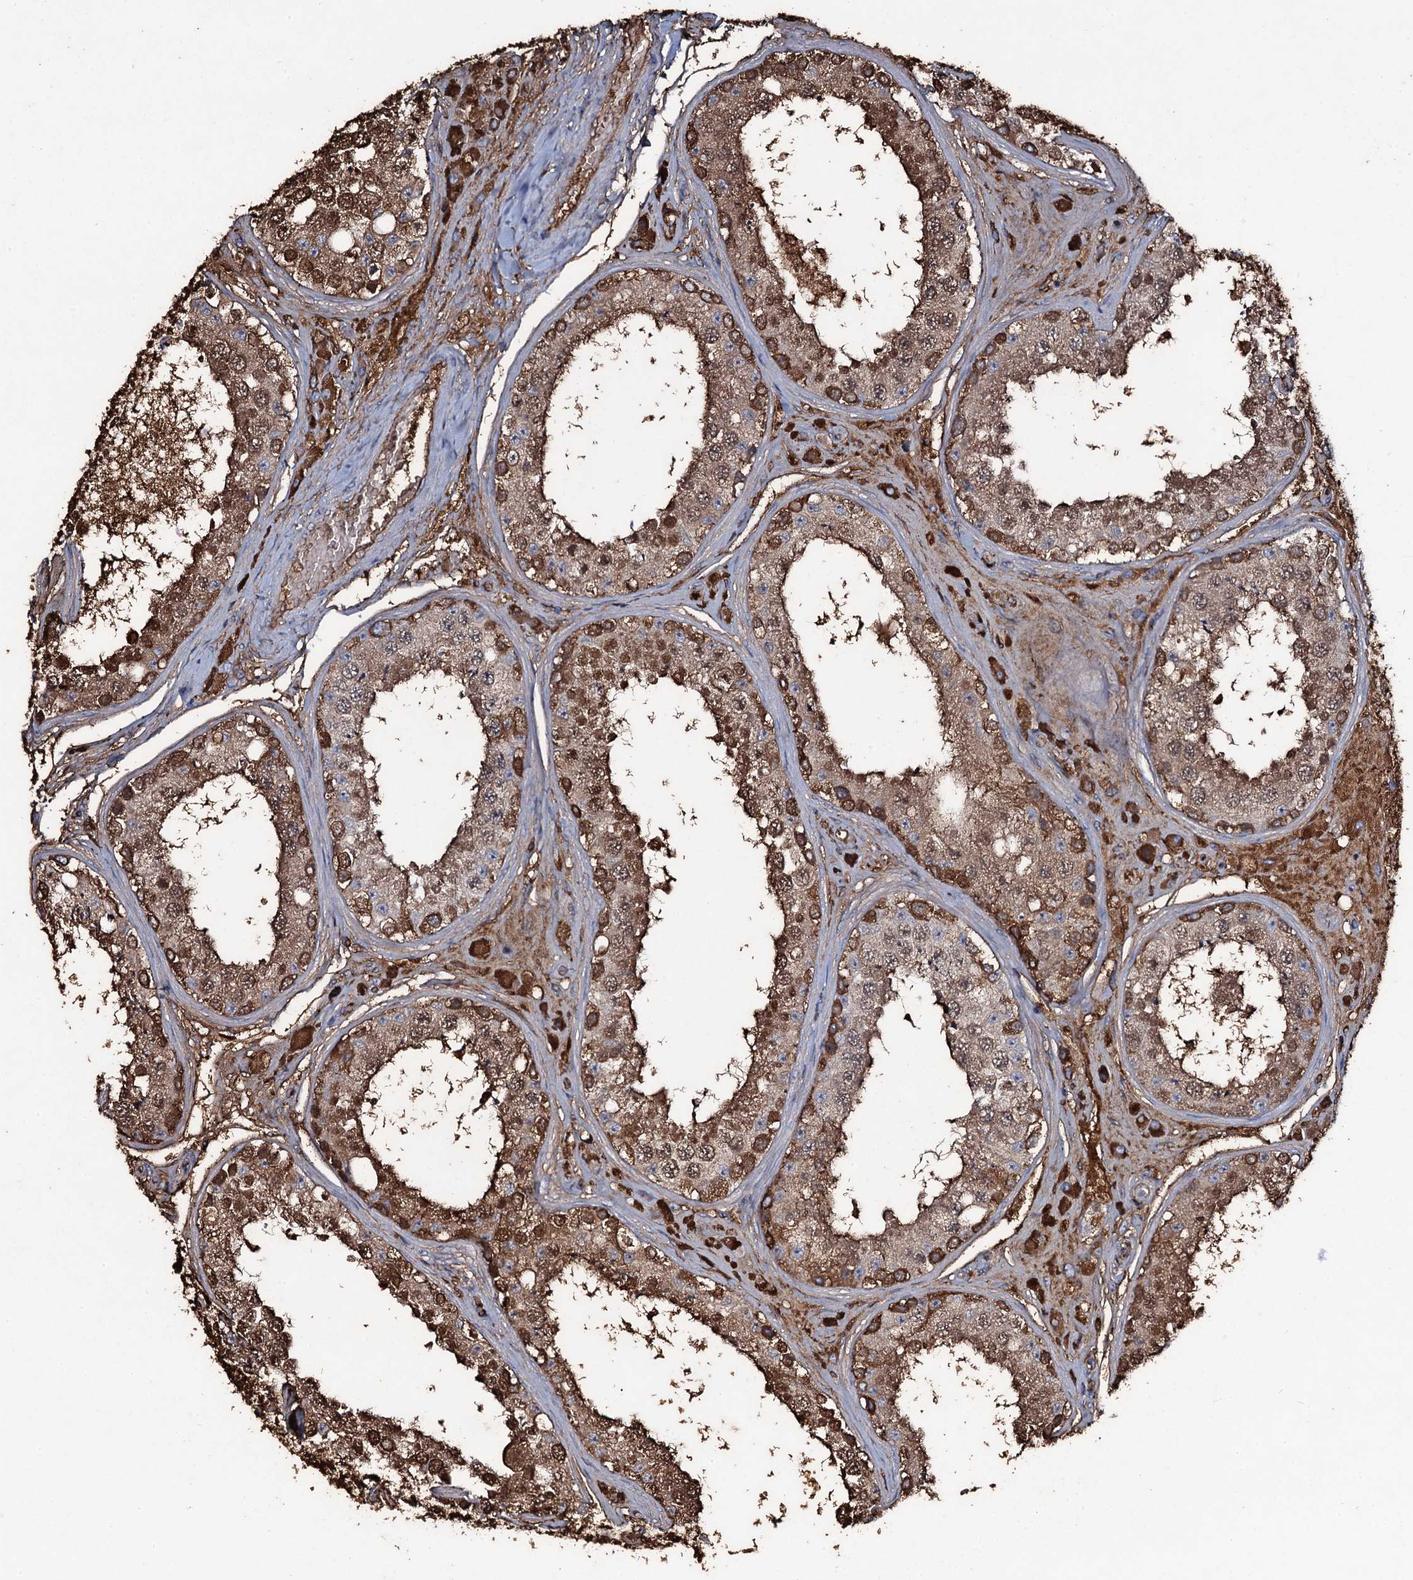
{"staining": {"intensity": "strong", "quantity": "25%-75%", "location": "cytoplasmic/membranous,nuclear"}, "tissue": "testis", "cell_type": "Cells in seminiferous ducts", "image_type": "normal", "snomed": [{"axis": "morphology", "description": "Normal tissue, NOS"}, {"axis": "topography", "description": "Testis"}], "caption": "DAB immunohistochemical staining of unremarkable testis displays strong cytoplasmic/membranous,nuclear protein staining in about 25%-75% of cells in seminiferous ducts.", "gene": "EDN1", "patient": {"sex": "male", "age": 25}}